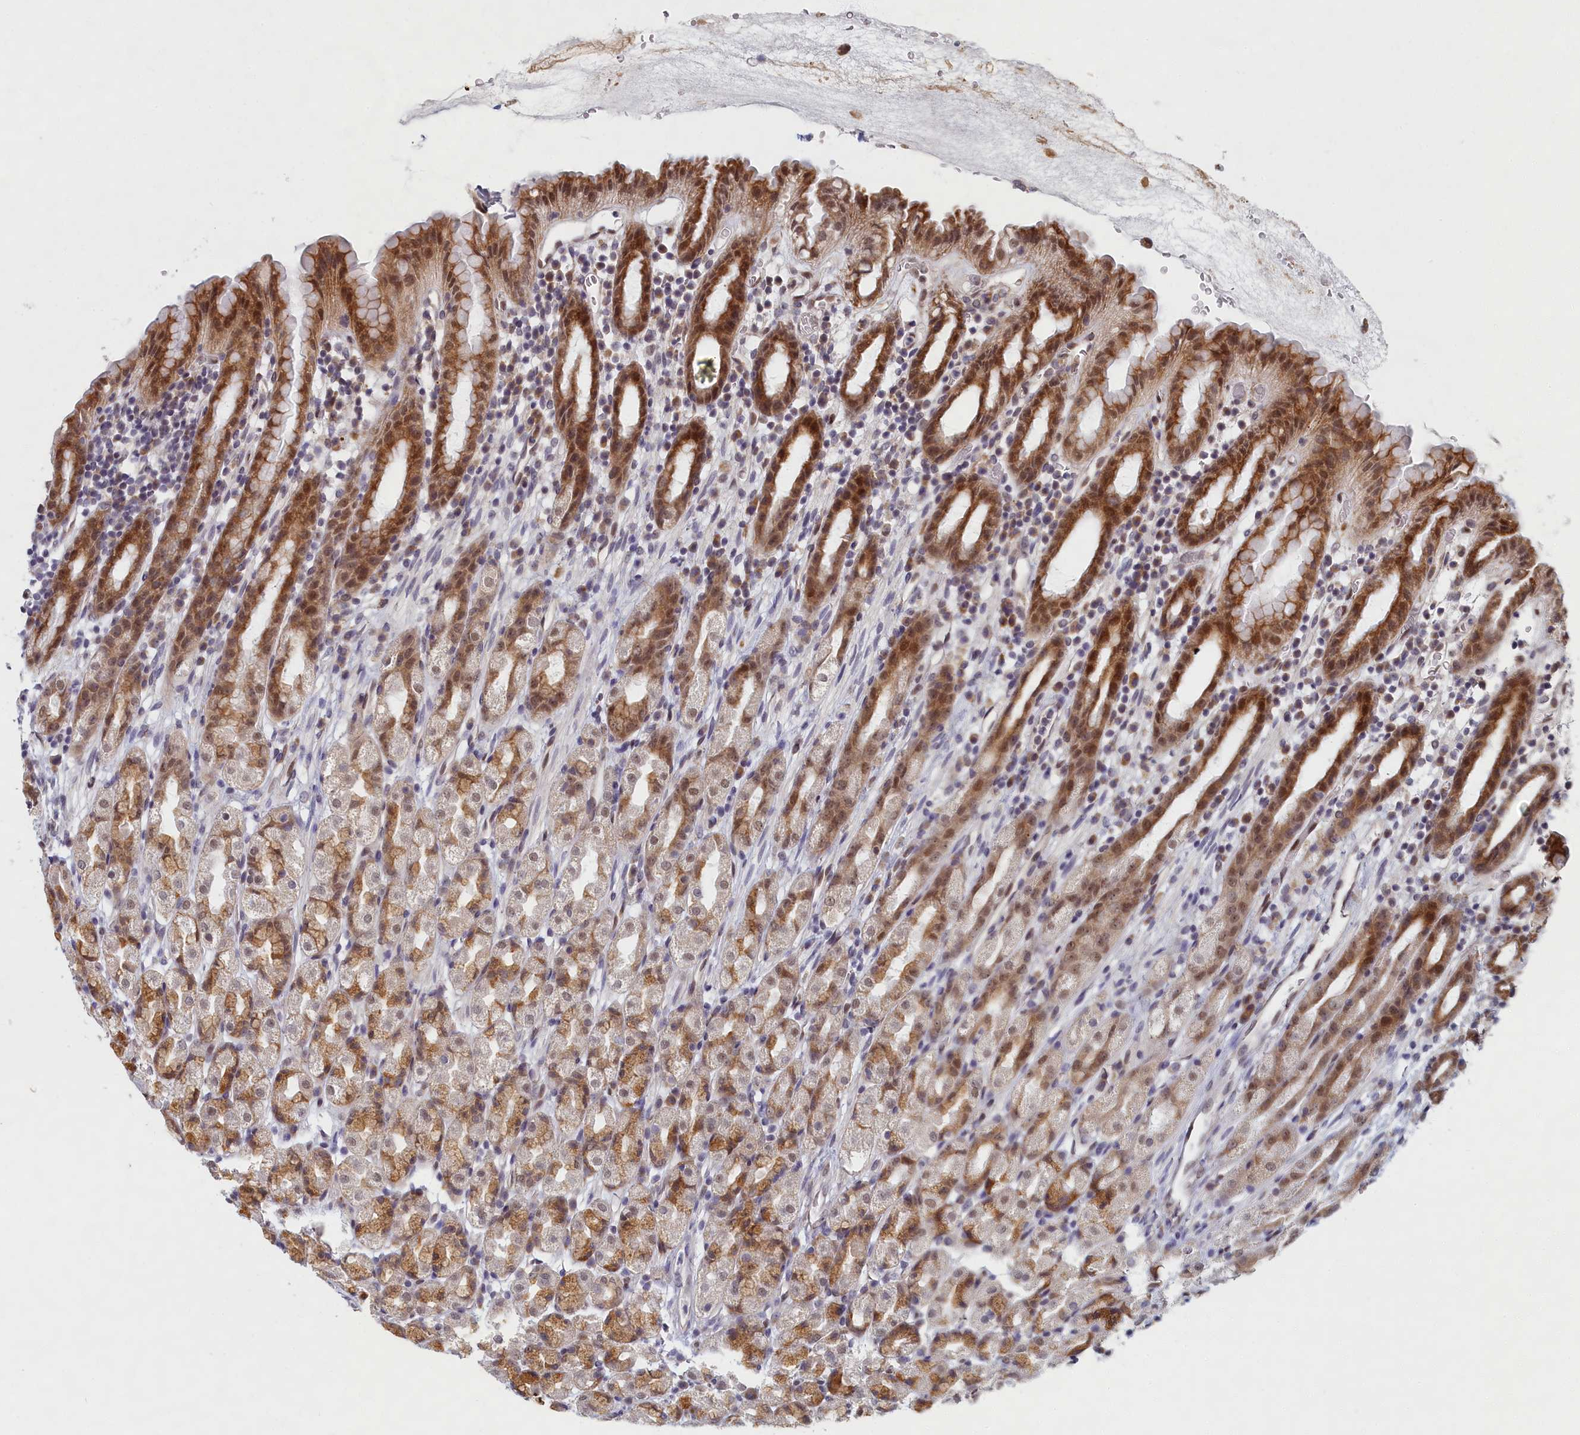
{"staining": {"intensity": "moderate", "quantity": "25%-75%", "location": "cytoplasmic/membranous,nuclear"}, "tissue": "stomach", "cell_type": "Glandular cells", "image_type": "normal", "snomed": [{"axis": "morphology", "description": "Normal tissue, NOS"}, {"axis": "topography", "description": "Stomach, upper"}], "caption": "IHC staining of unremarkable stomach, which displays medium levels of moderate cytoplasmic/membranous,nuclear staining in approximately 25%-75% of glandular cells indicating moderate cytoplasmic/membranous,nuclear protein positivity. The staining was performed using DAB (brown) for protein detection and nuclei were counterstained in hematoxylin (blue).", "gene": "DNAJC17", "patient": {"sex": "male", "age": 47}}